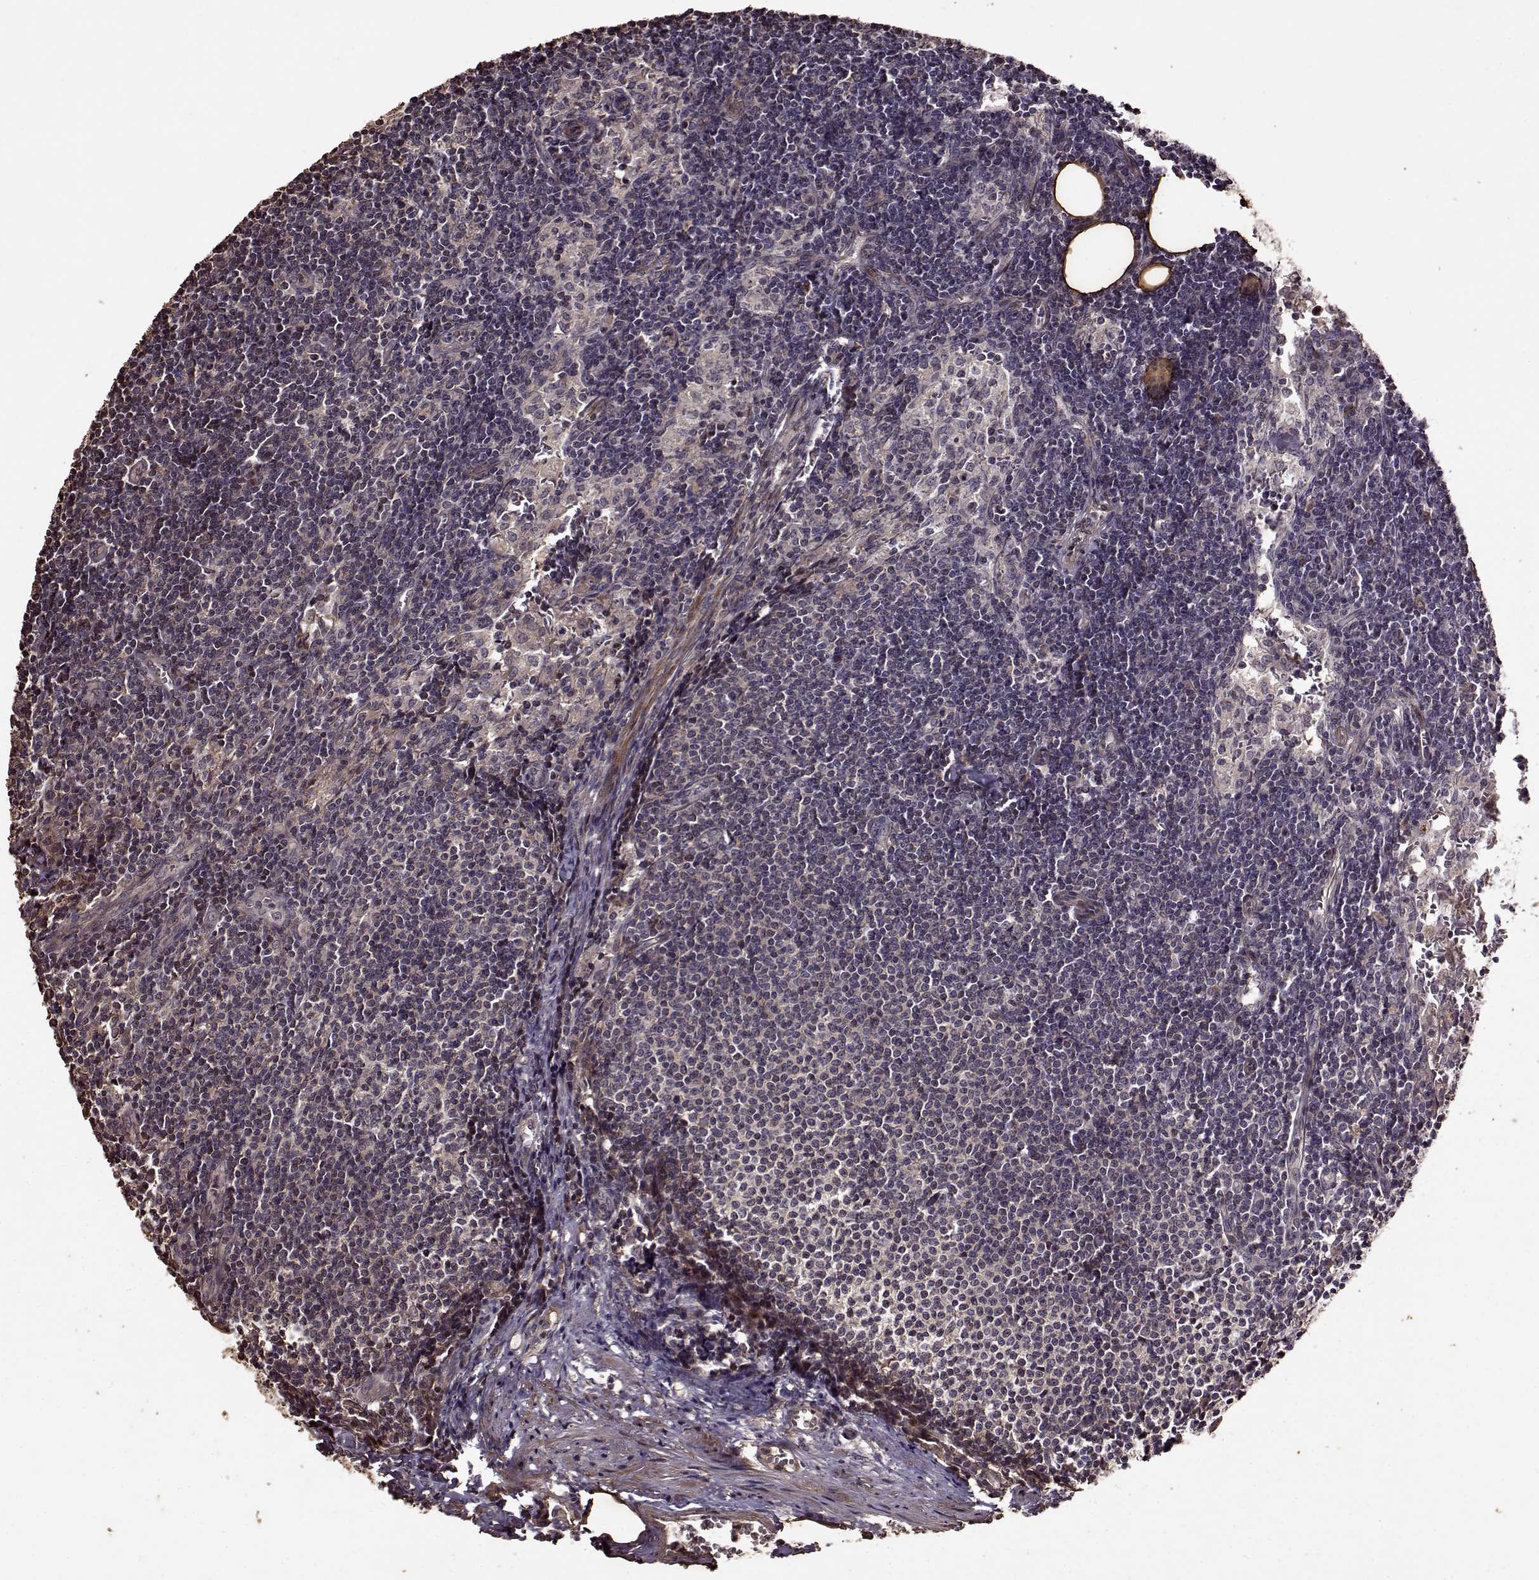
{"staining": {"intensity": "negative", "quantity": "none", "location": "none"}, "tissue": "lymph node", "cell_type": "Germinal center cells", "image_type": "normal", "snomed": [{"axis": "morphology", "description": "Normal tissue, NOS"}, {"axis": "topography", "description": "Lymph node"}], "caption": "IHC of normal lymph node demonstrates no expression in germinal center cells.", "gene": "FBXW11", "patient": {"sex": "female", "age": 50}}